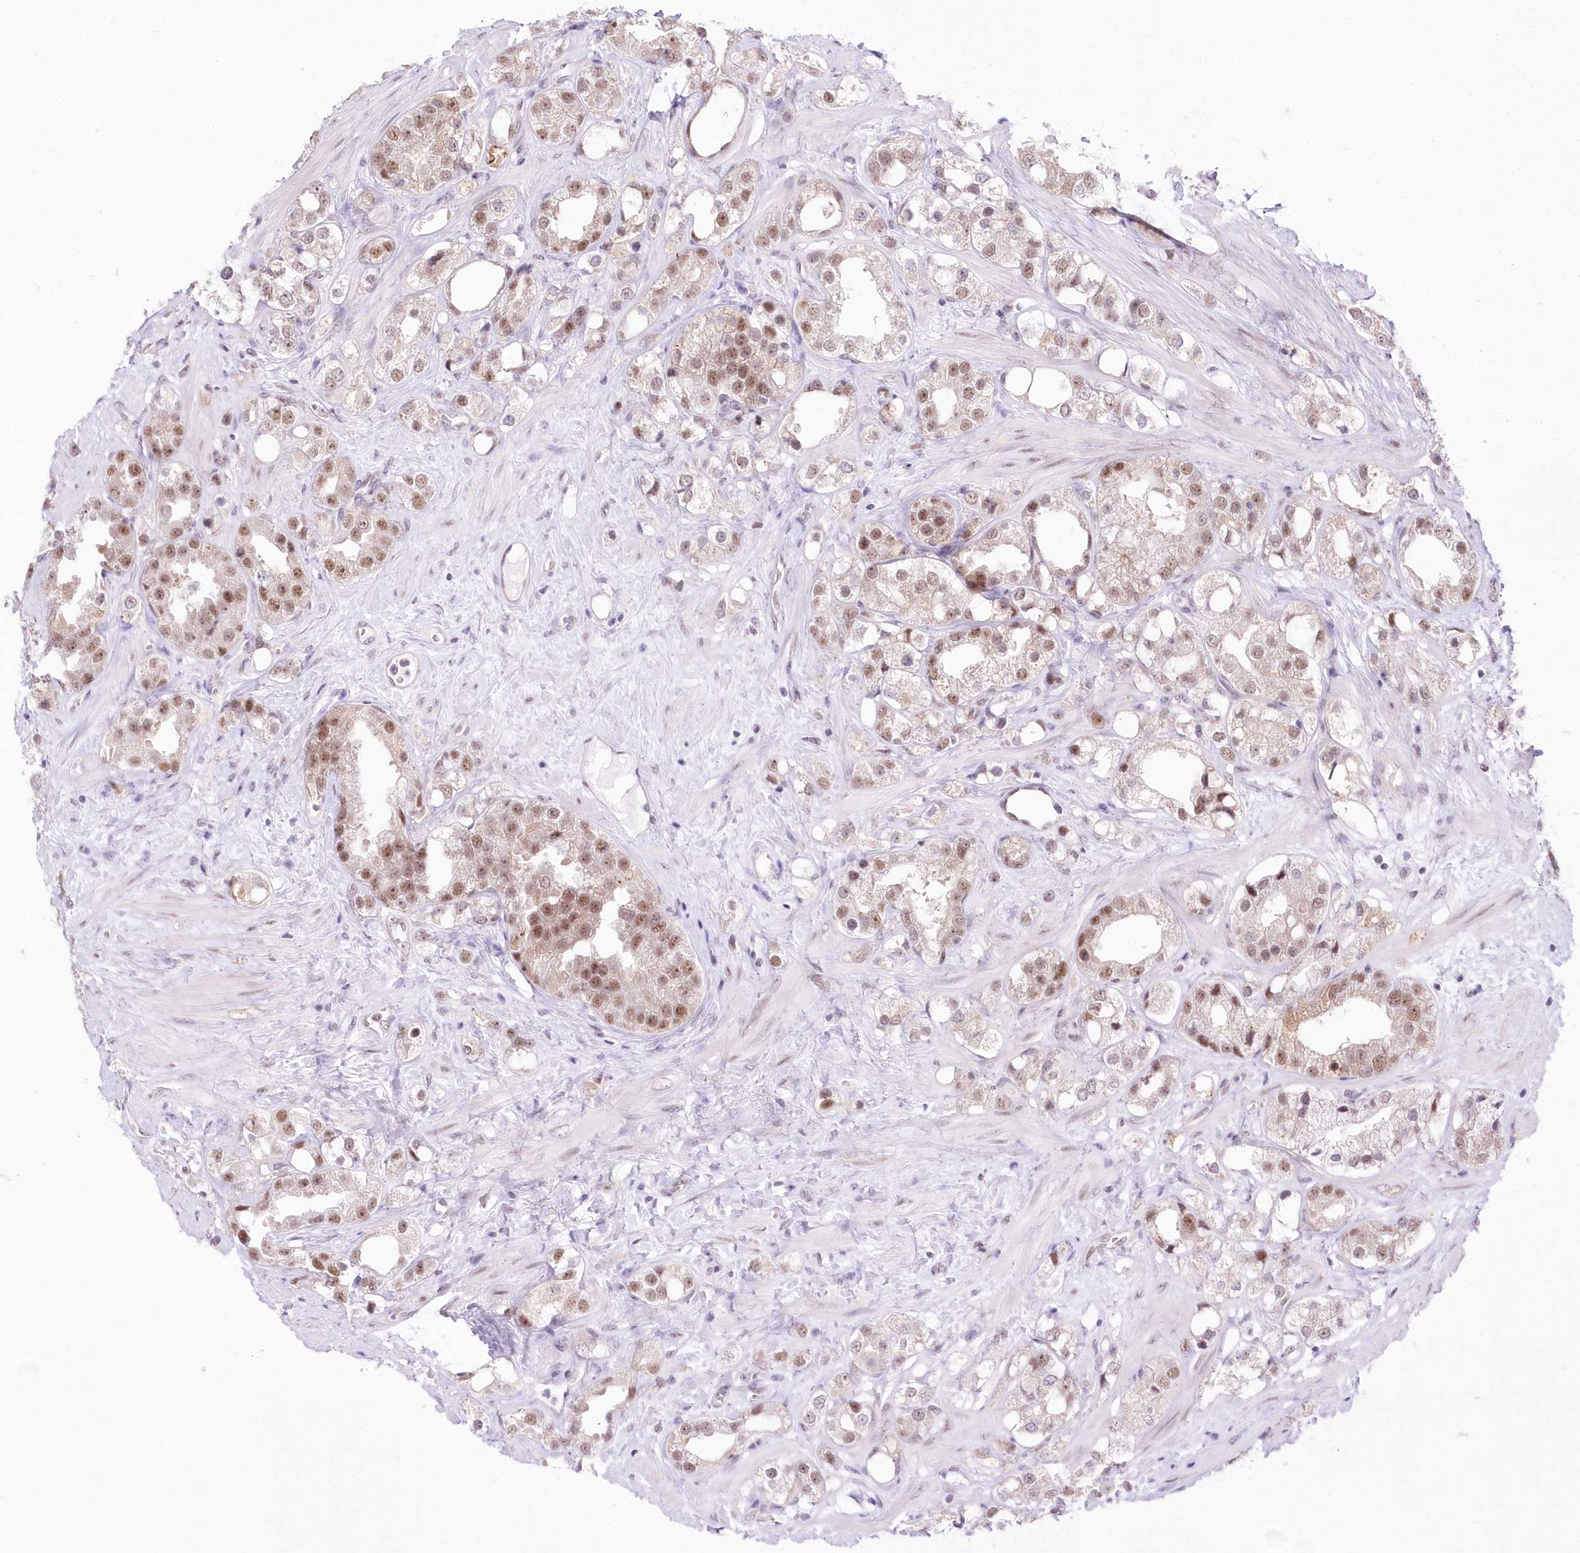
{"staining": {"intensity": "moderate", "quantity": ">75%", "location": "nuclear"}, "tissue": "prostate cancer", "cell_type": "Tumor cells", "image_type": "cancer", "snomed": [{"axis": "morphology", "description": "Adenocarcinoma, NOS"}, {"axis": "topography", "description": "Prostate"}], "caption": "A high-resolution photomicrograph shows IHC staining of adenocarcinoma (prostate), which displays moderate nuclear expression in about >75% of tumor cells.", "gene": "NSUN2", "patient": {"sex": "male", "age": 79}}